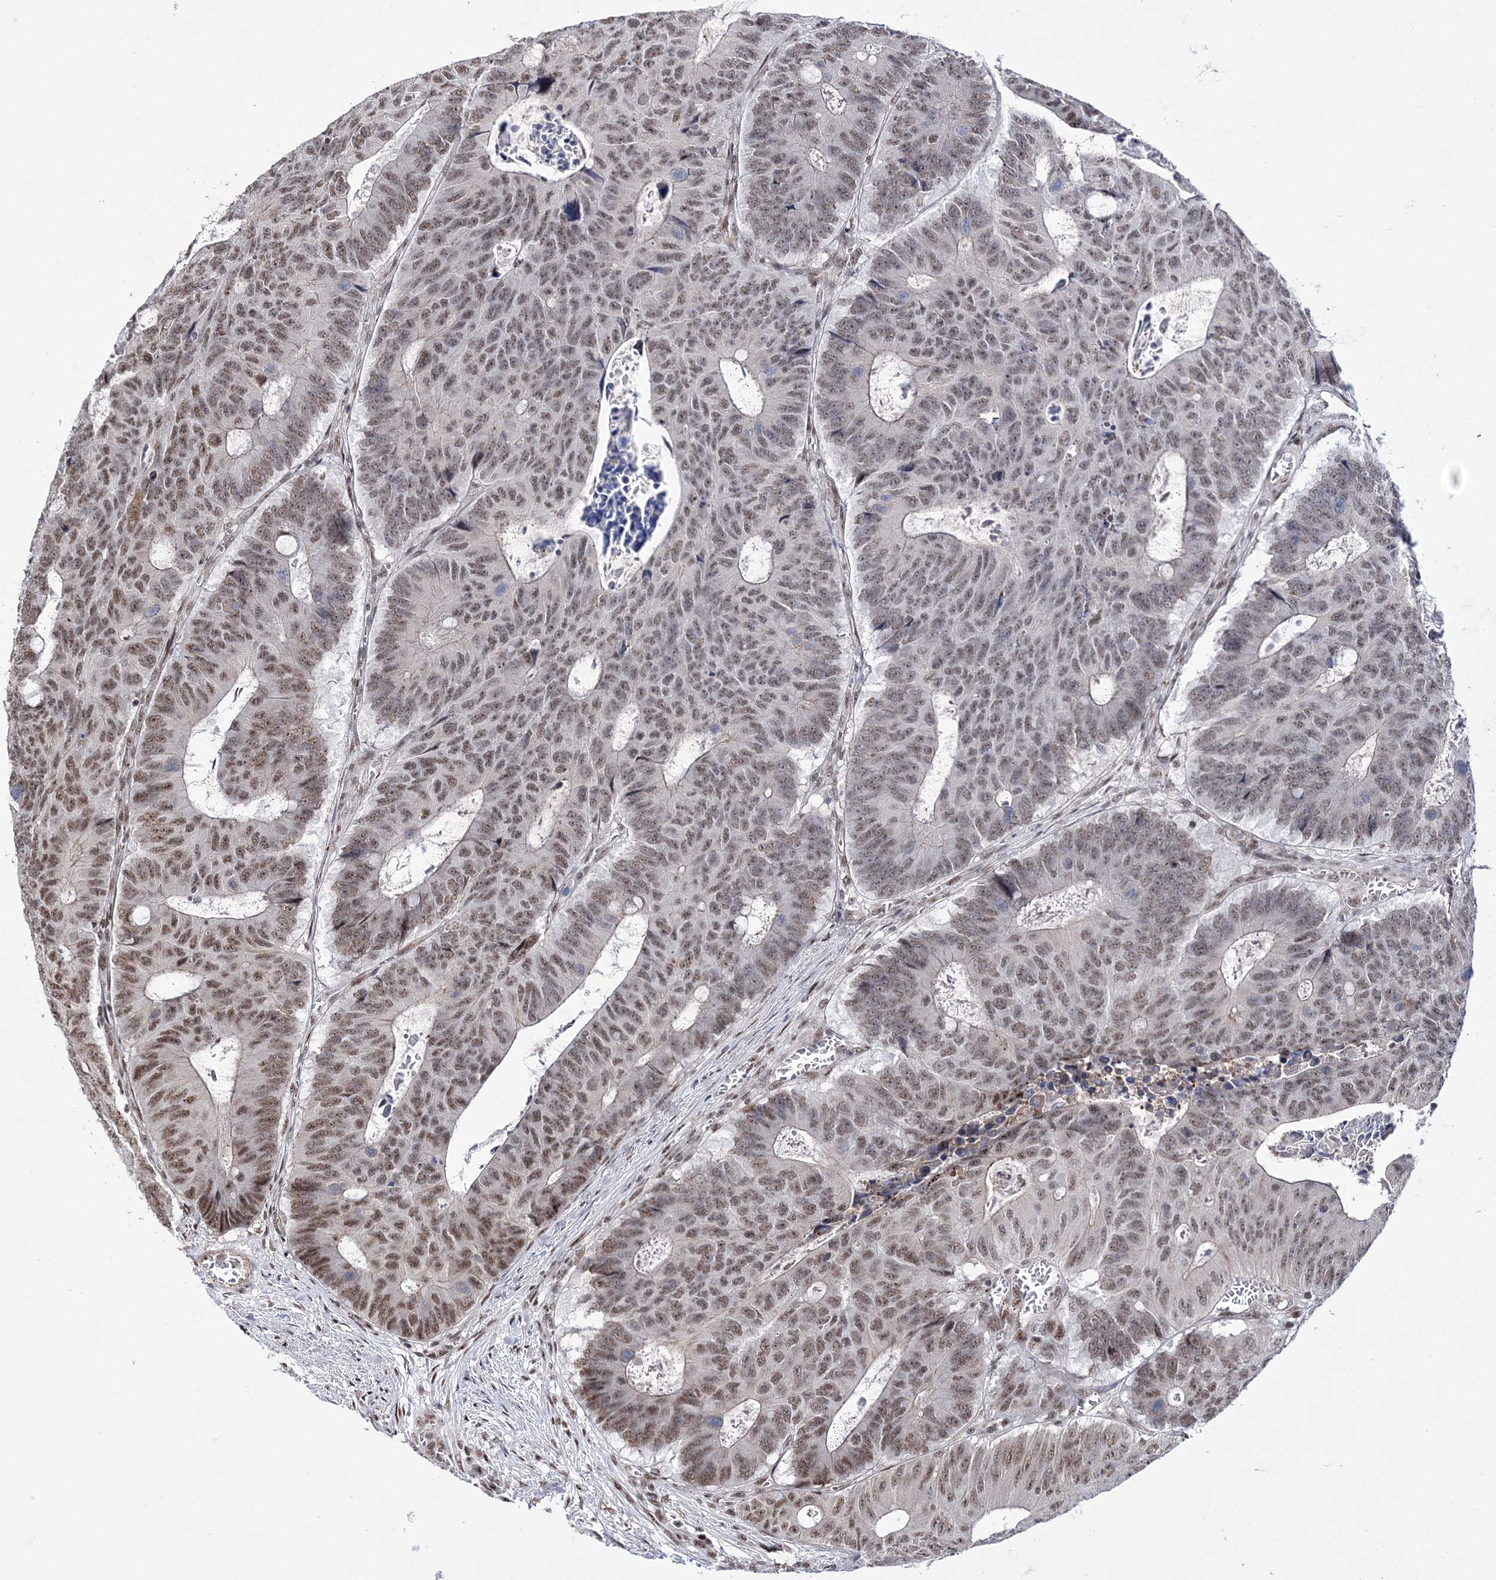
{"staining": {"intensity": "weak", "quantity": ">75%", "location": "nuclear"}, "tissue": "colorectal cancer", "cell_type": "Tumor cells", "image_type": "cancer", "snomed": [{"axis": "morphology", "description": "Adenocarcinoma, NOS"}, {"axis": "topography", "description": "Colon"}], "caption": "Immunohistochemistry micrograph of neoplastic tissue: colorectal adenocarcinoma stained using IHC exhibits low levels of weak protein expression localized specifically in the nuclear of tumor cells, appearing as a nuclear brown color.", "gene": "TATDN2", "patient": {"sex": "male", "age": 87}}